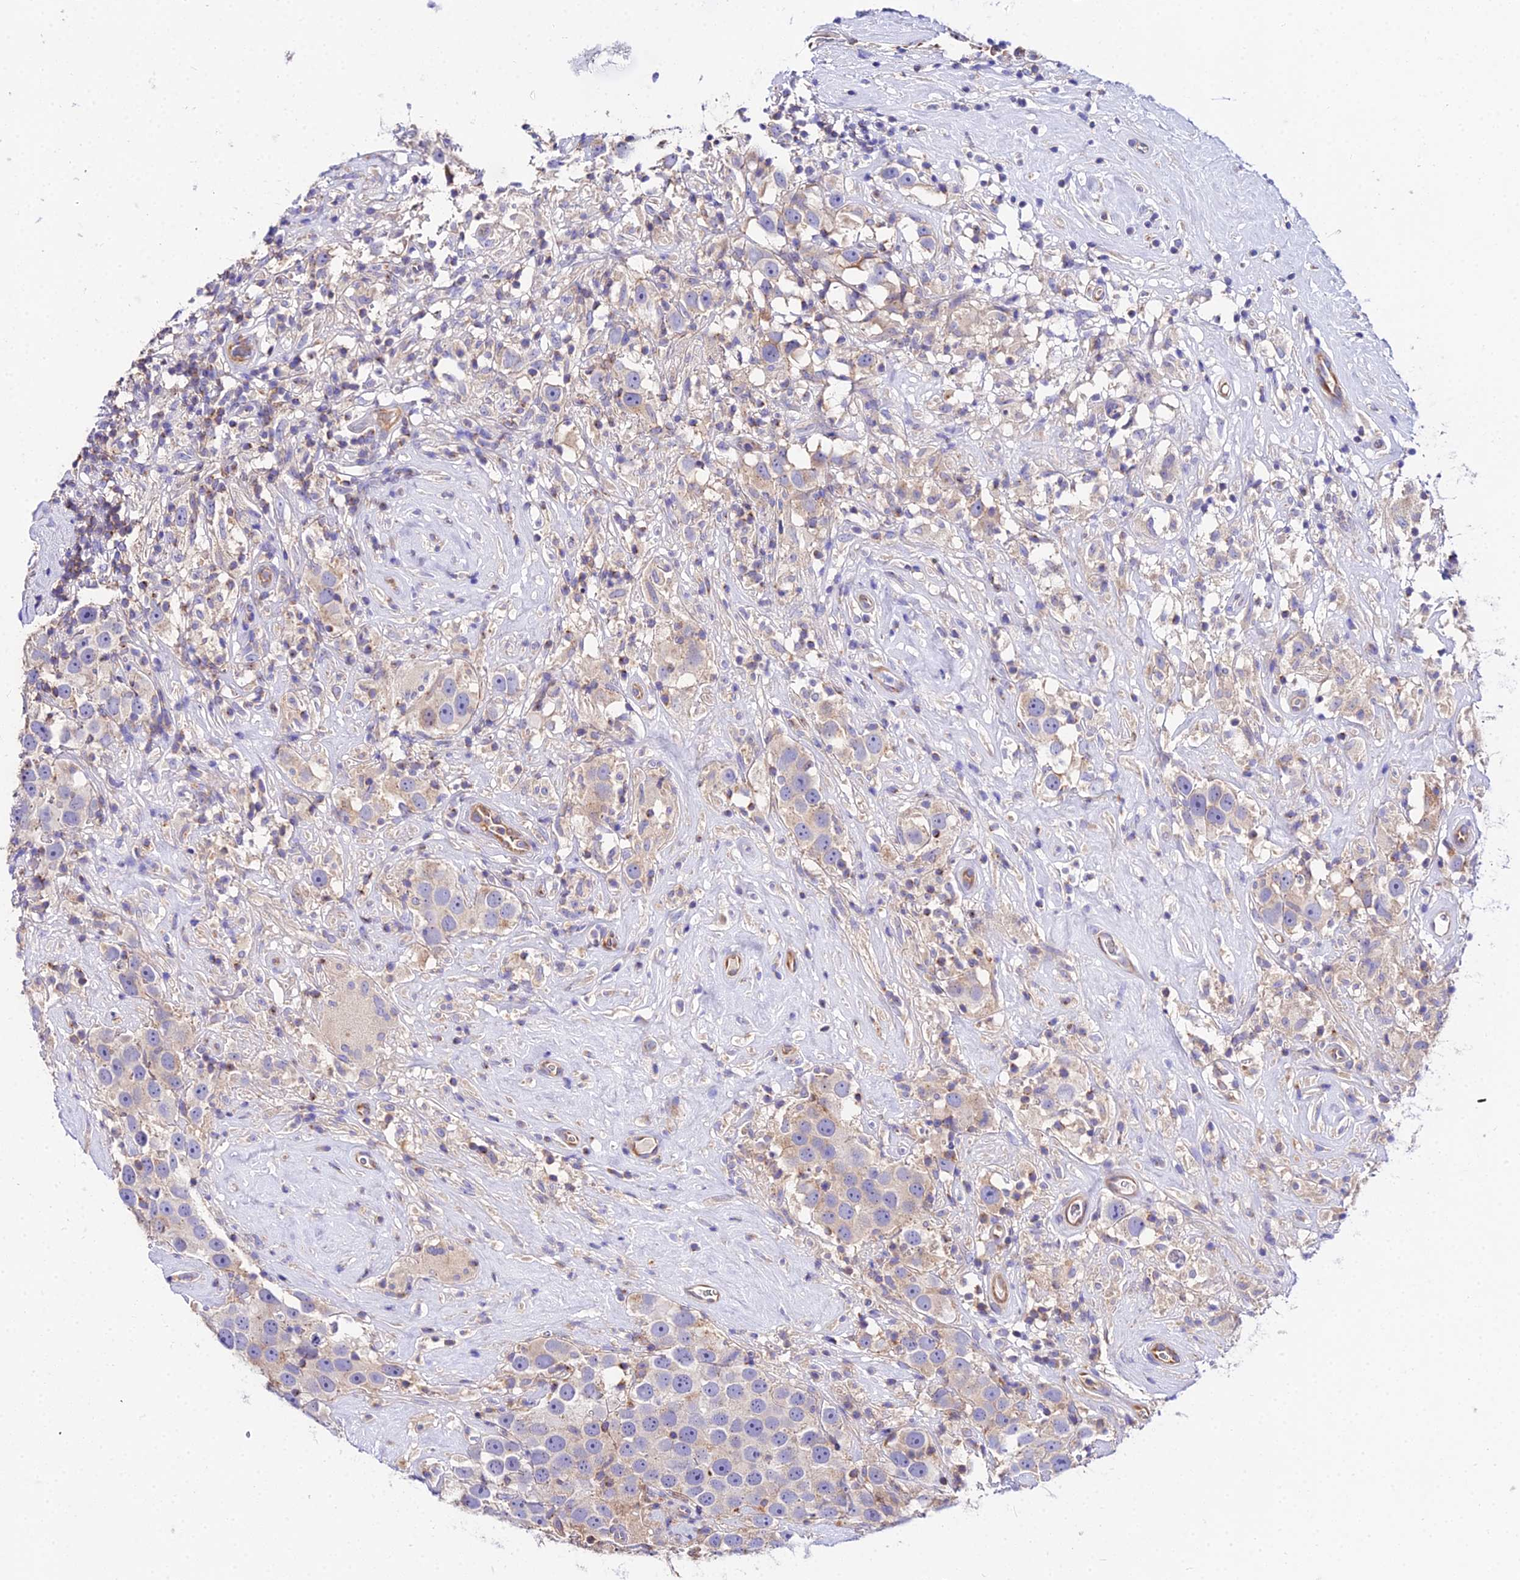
{"staining": {"intensity": "weak", "quantity": "<25%", "location": "cytoplasmic/membranous"}, "tissue": "testis cancer", "cell_type": "Tumor cells", "image_type": "cancer", "snomed": [{"axis": "morphology", "description": "Seminoma, NOS"}, {"axis": "topography", "description": "Testis"}], "caption": "Immunohistochemistry image of neoplastic tissue: human seminoma (testis) stained with DAB (3,3'-diaminobenzidine) shows no significant protein expression in tumor cells.", "gene": "DAW1", "patient": {"sex": "male", "age": 49}}